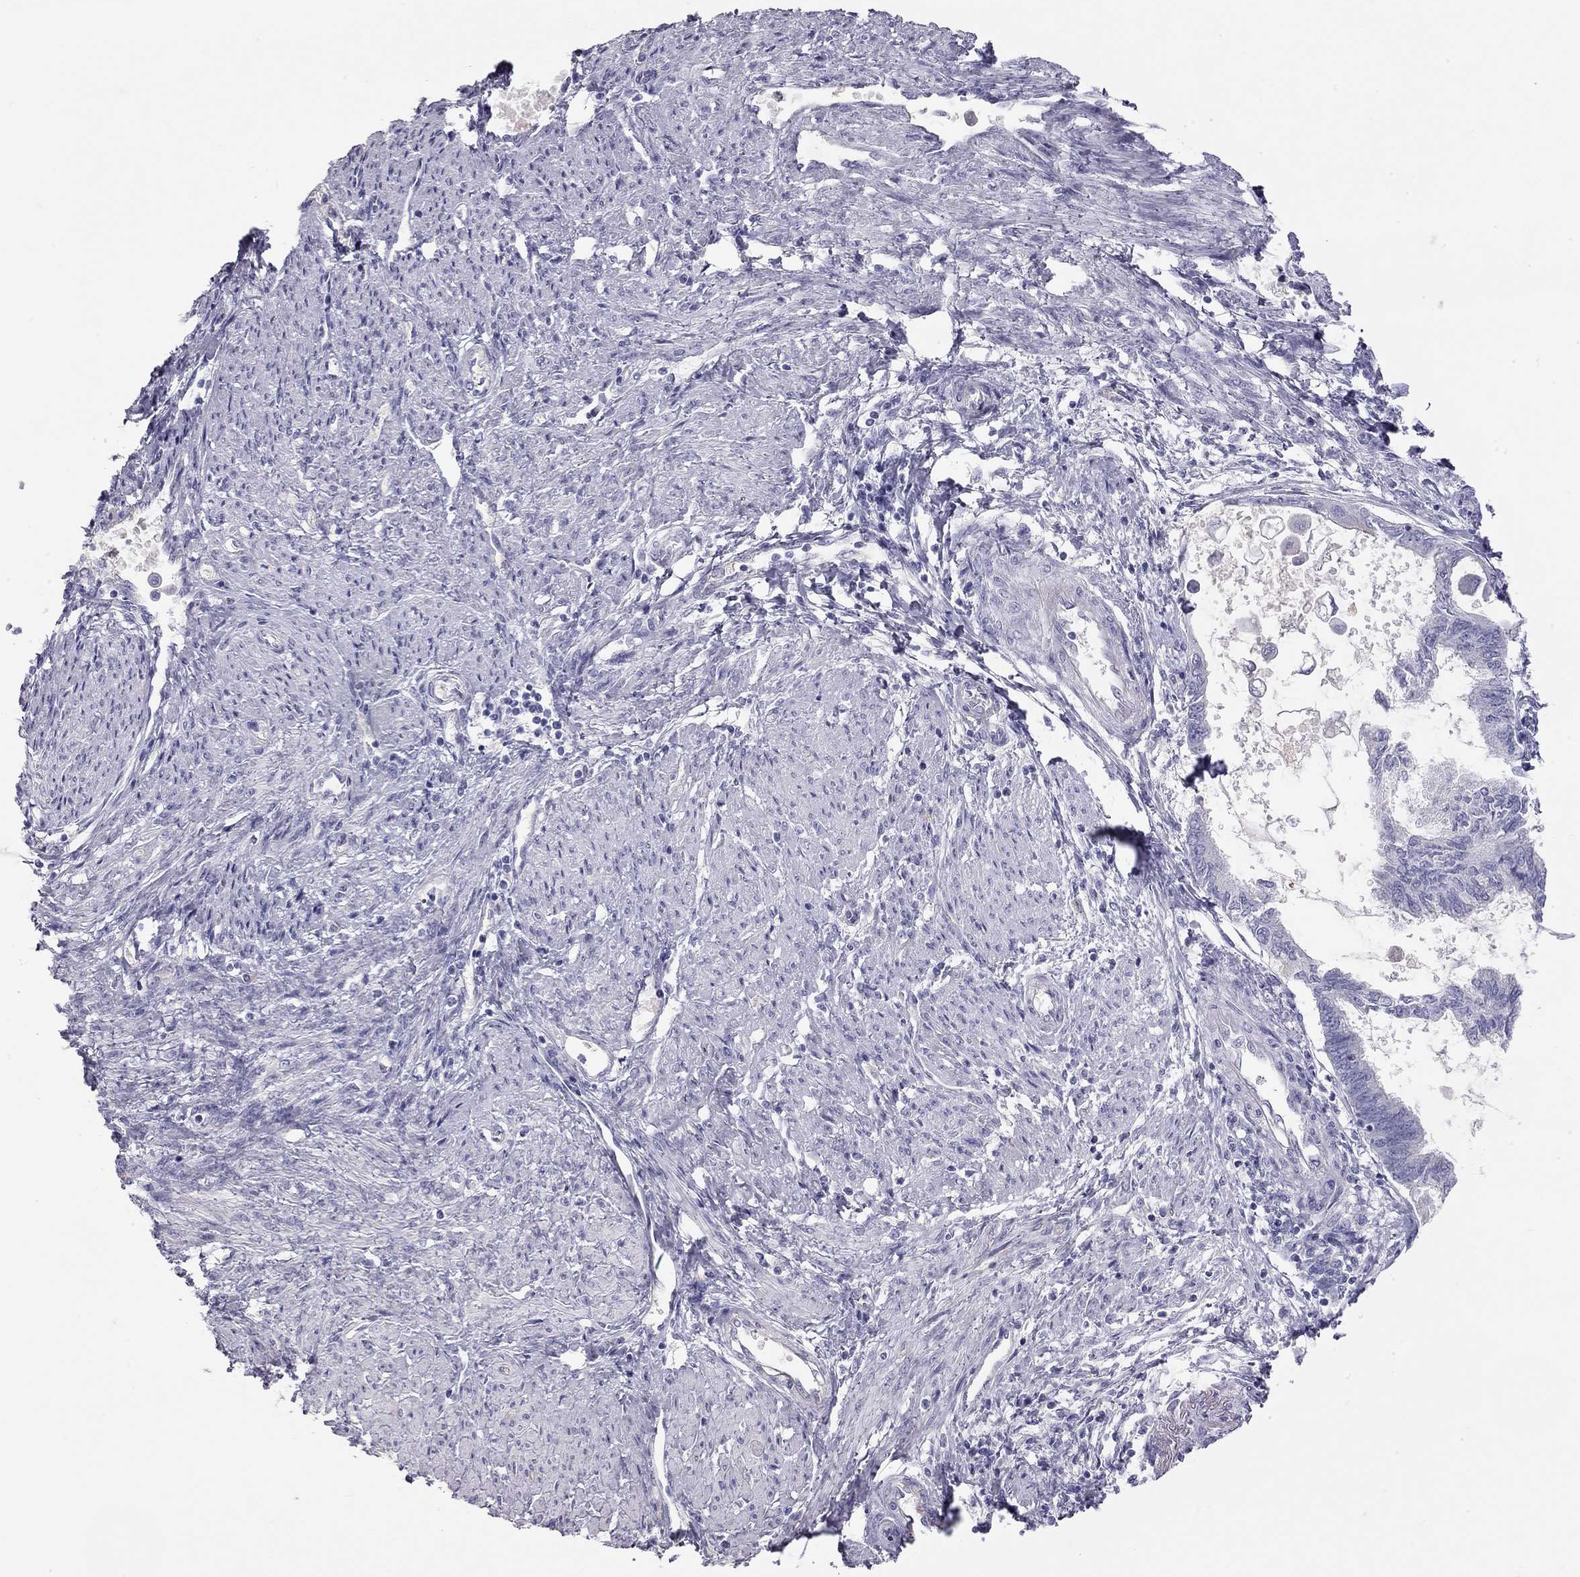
{"staining": {"intensity": "negative", "quantity": "none", "location": "none"}, "tissue": "endometrial cancer", "cell_type": "Tumor cells", "image_type": "cancer", "snomed": [{"axis": "morphology", "description": "Adenocarcinoma, NOS"}, {"axis": "topography", "description": "Endometrium"}], "caption": "The IHC histopathology image has no significant staining in tumor cells of endometrial adenocarcinoma tissue.", "gene": "TDRD6", "patient": {"sex": "female", "age": 86}}